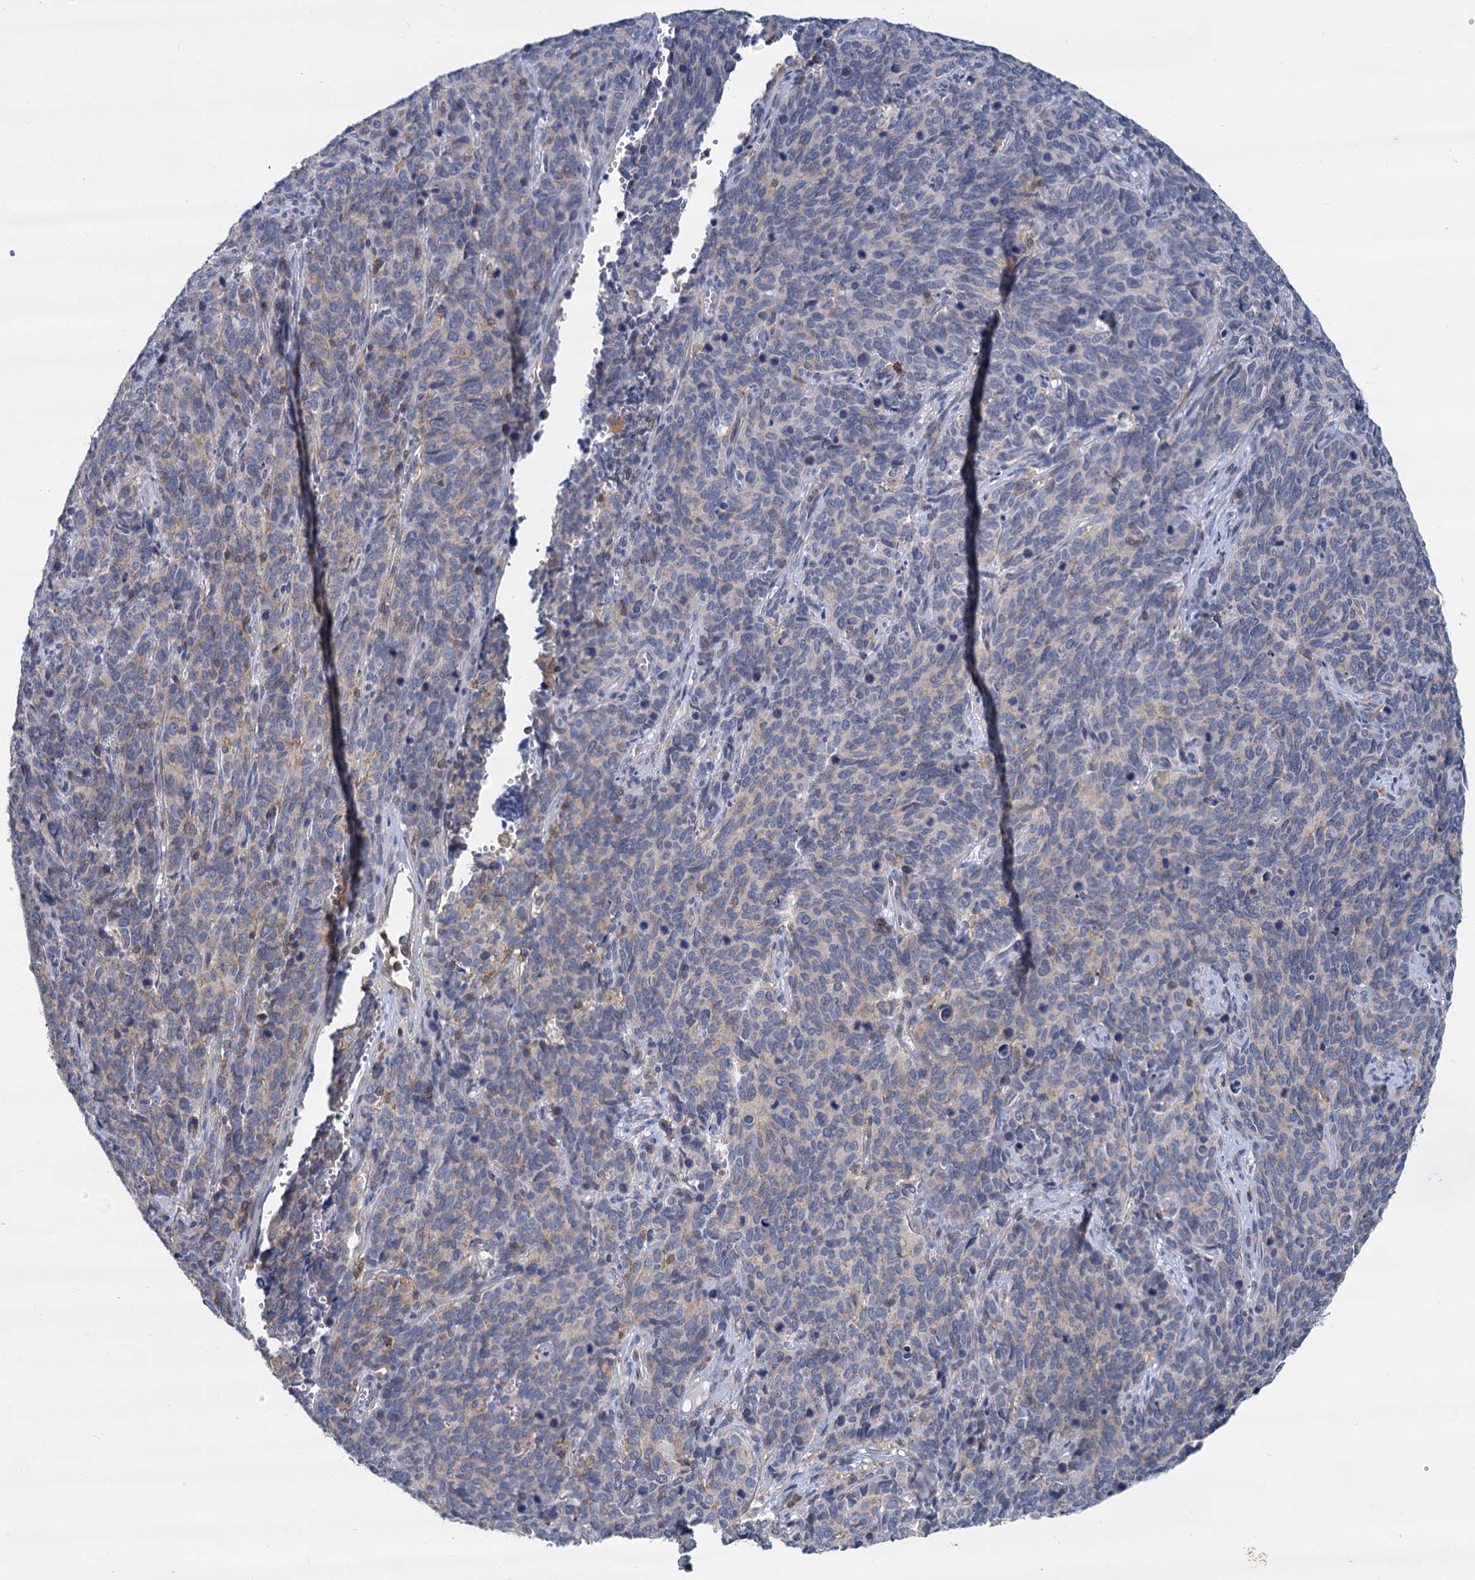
{"staining": {"intensity": "weak", "quantity": "25%-75%", "location": "cytoplasmic/membranous"}, "tissue": "cervical cancer", "cell_type": "Tumor cells", "image_type": "cancer", "snomed": [{"axis": "morphology", "description": "Squamous cell carcinoma, NOS"}, {"axis": "topography", "description": "Cervix"}], "caption": "IHC (DAB) staining of human cervical cancer demonstrates weak cytoplasmic/membranous protein positivity in about 25%-75% of tumor cells. The protein is stained brown, and the nuclei are stained in blue (DAB (3,3'-diaminobenzidine) IHC with brightfield microscopy, high magnification).", "gene": "LRCH4", "patient": {"sex": "female", "age": 60}}